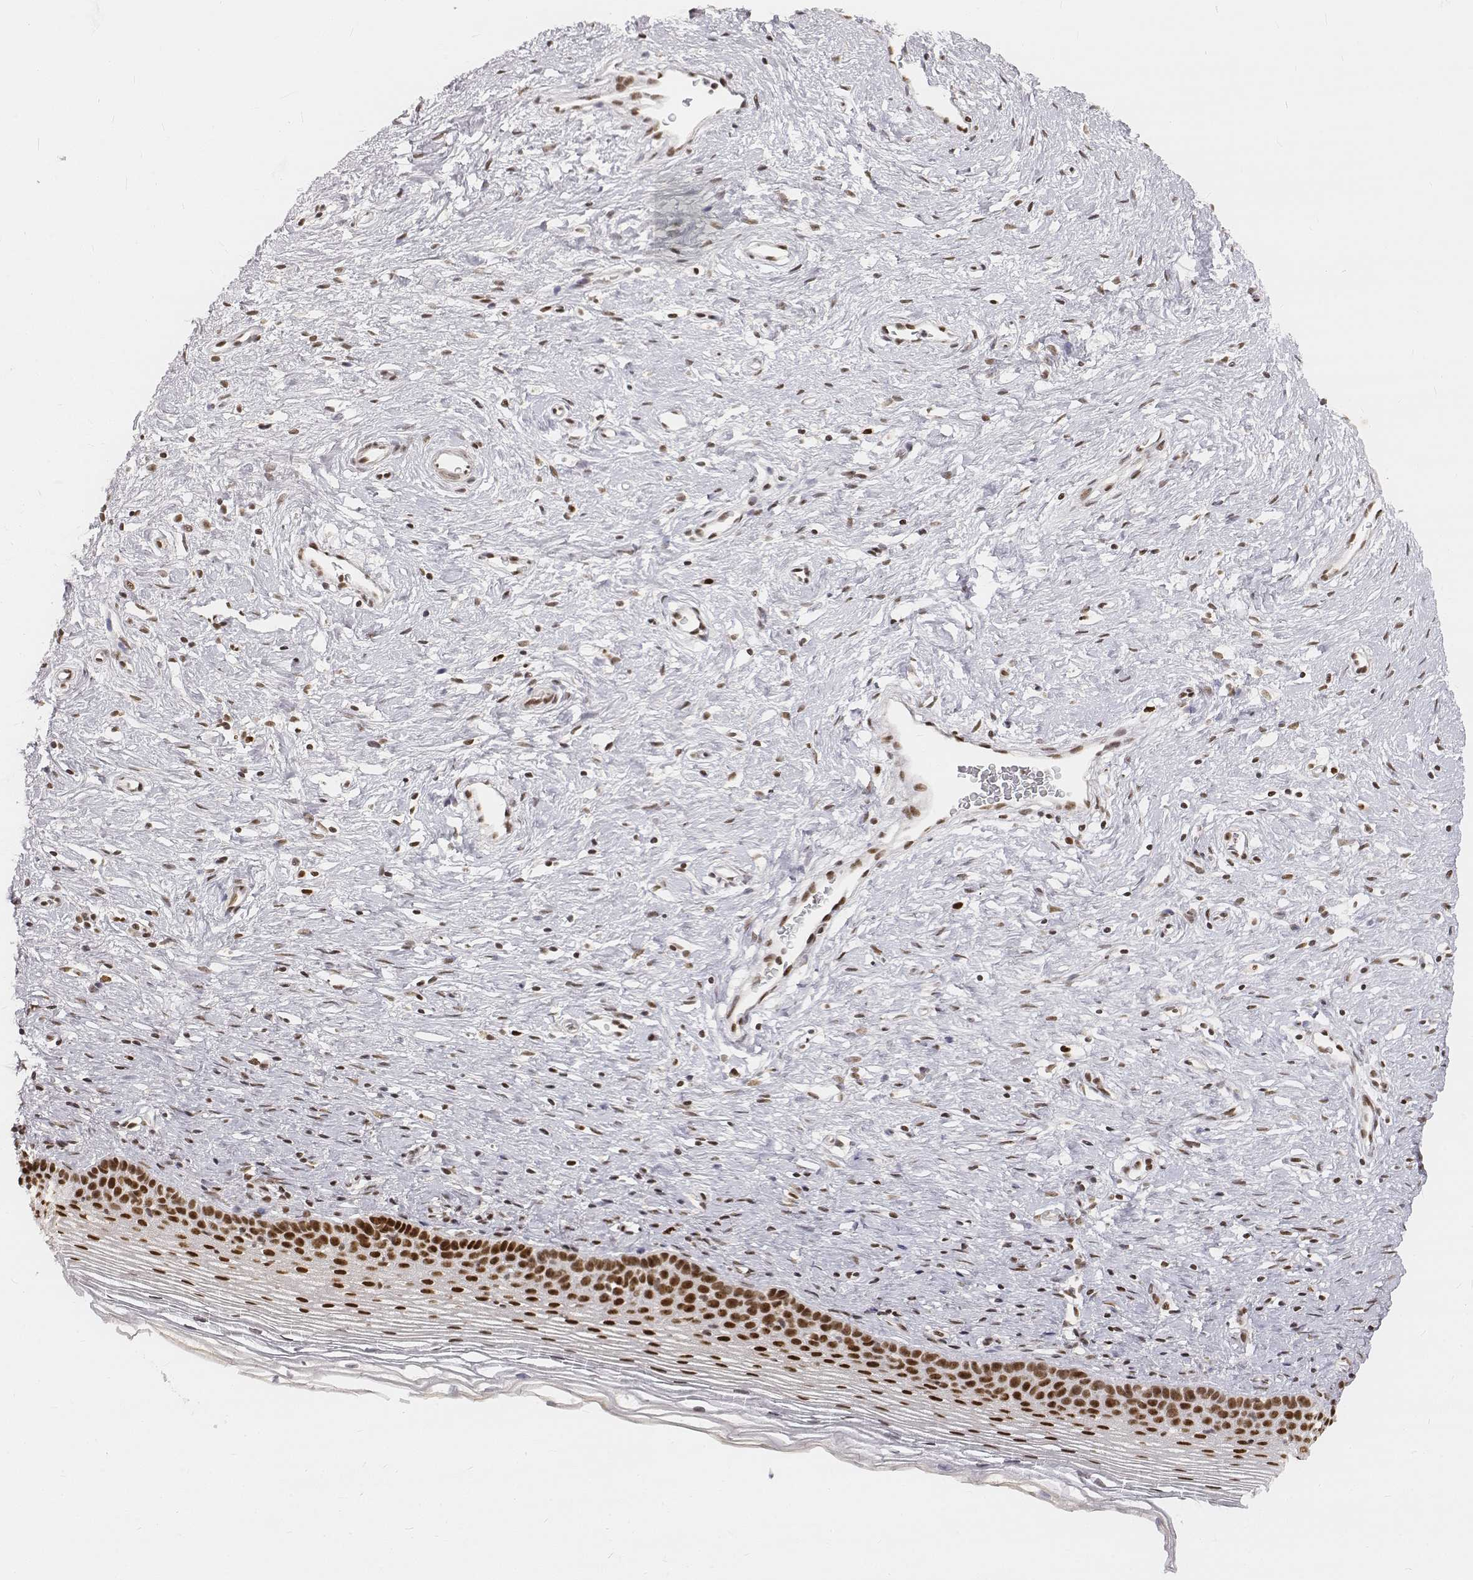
{"staining": {"intensity": "weak", "quantity": ">75%", "location": "nuclear"}, "tissue": "cervix", "cell_type": "Glandular cells", "image_type": "normal", "snomed": [{"axis": "morphology", "description": "Normal tissue, NOS"}, {"axis": "topography", "description": "Cervix"}], "caption": "High-power microscopy captured an immunohistochemistry image of normal cervix, revealing weak nuclear positivity in approximately >75% of glandular cells. The staining was performed using DAB (3,3'-diaminobenzidine), with brown indicating positive protein expression. Nuclei are stained blue with hematoxylin.", "gene": "PHF6", "patient": {"sex": "female", "age": 39}}